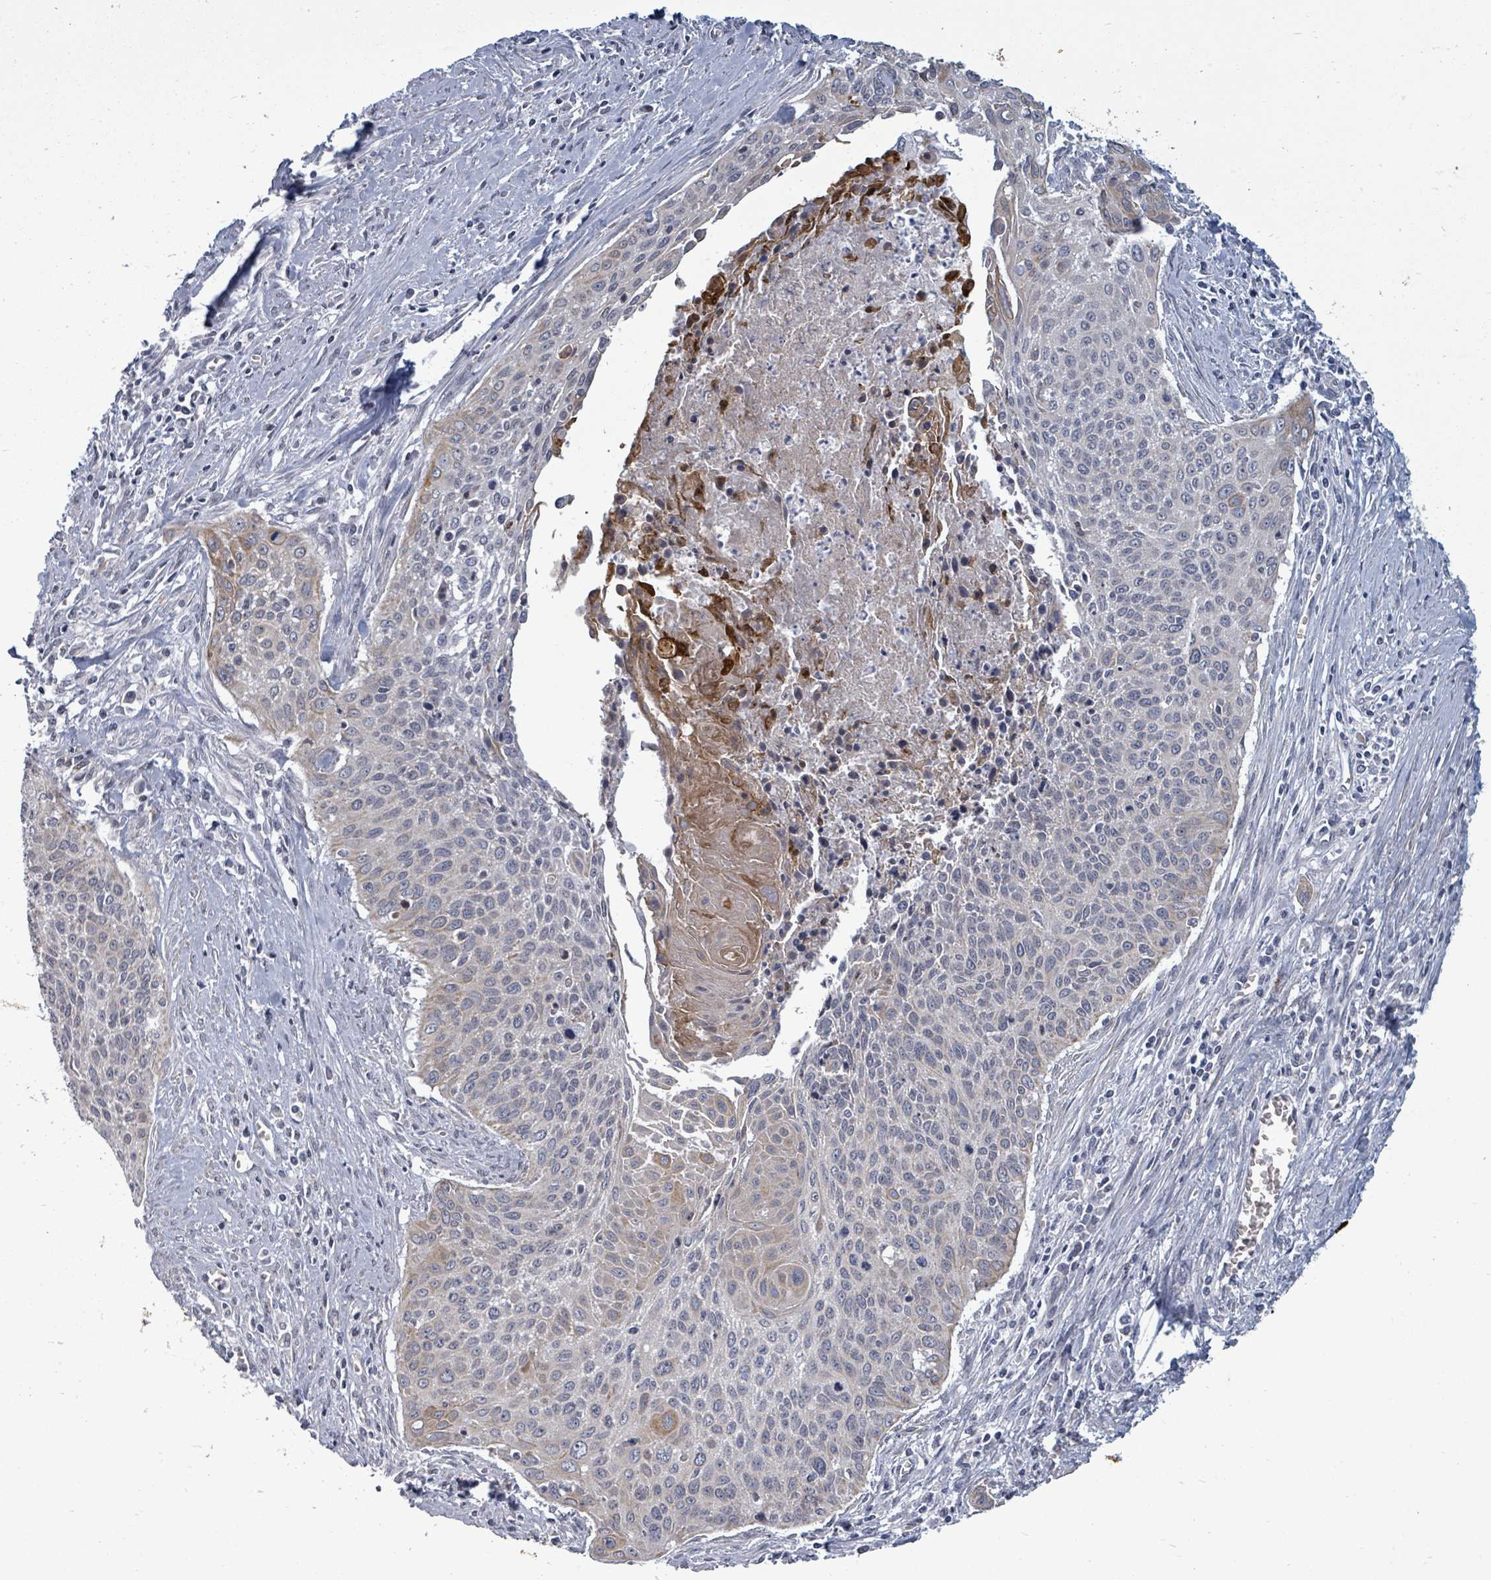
{"staining": {"intensity": "negative", "quantity": "none", "location": "none"}, "tissue": "cervical cancer", "cell_type": "Tumor cells", "image_type": "cancer", "snomed": [{"axis": "morphology", "description": "Squamous cell carcinoma, NOS"}, {"axis": "topography", "description": "Cervix"}], "caption": "IHC of cervical squamous cell carcinoma displays no expression in tumor cells.", "gene": "PTPN20", "patient": {"sex": "female", "age": 55}}